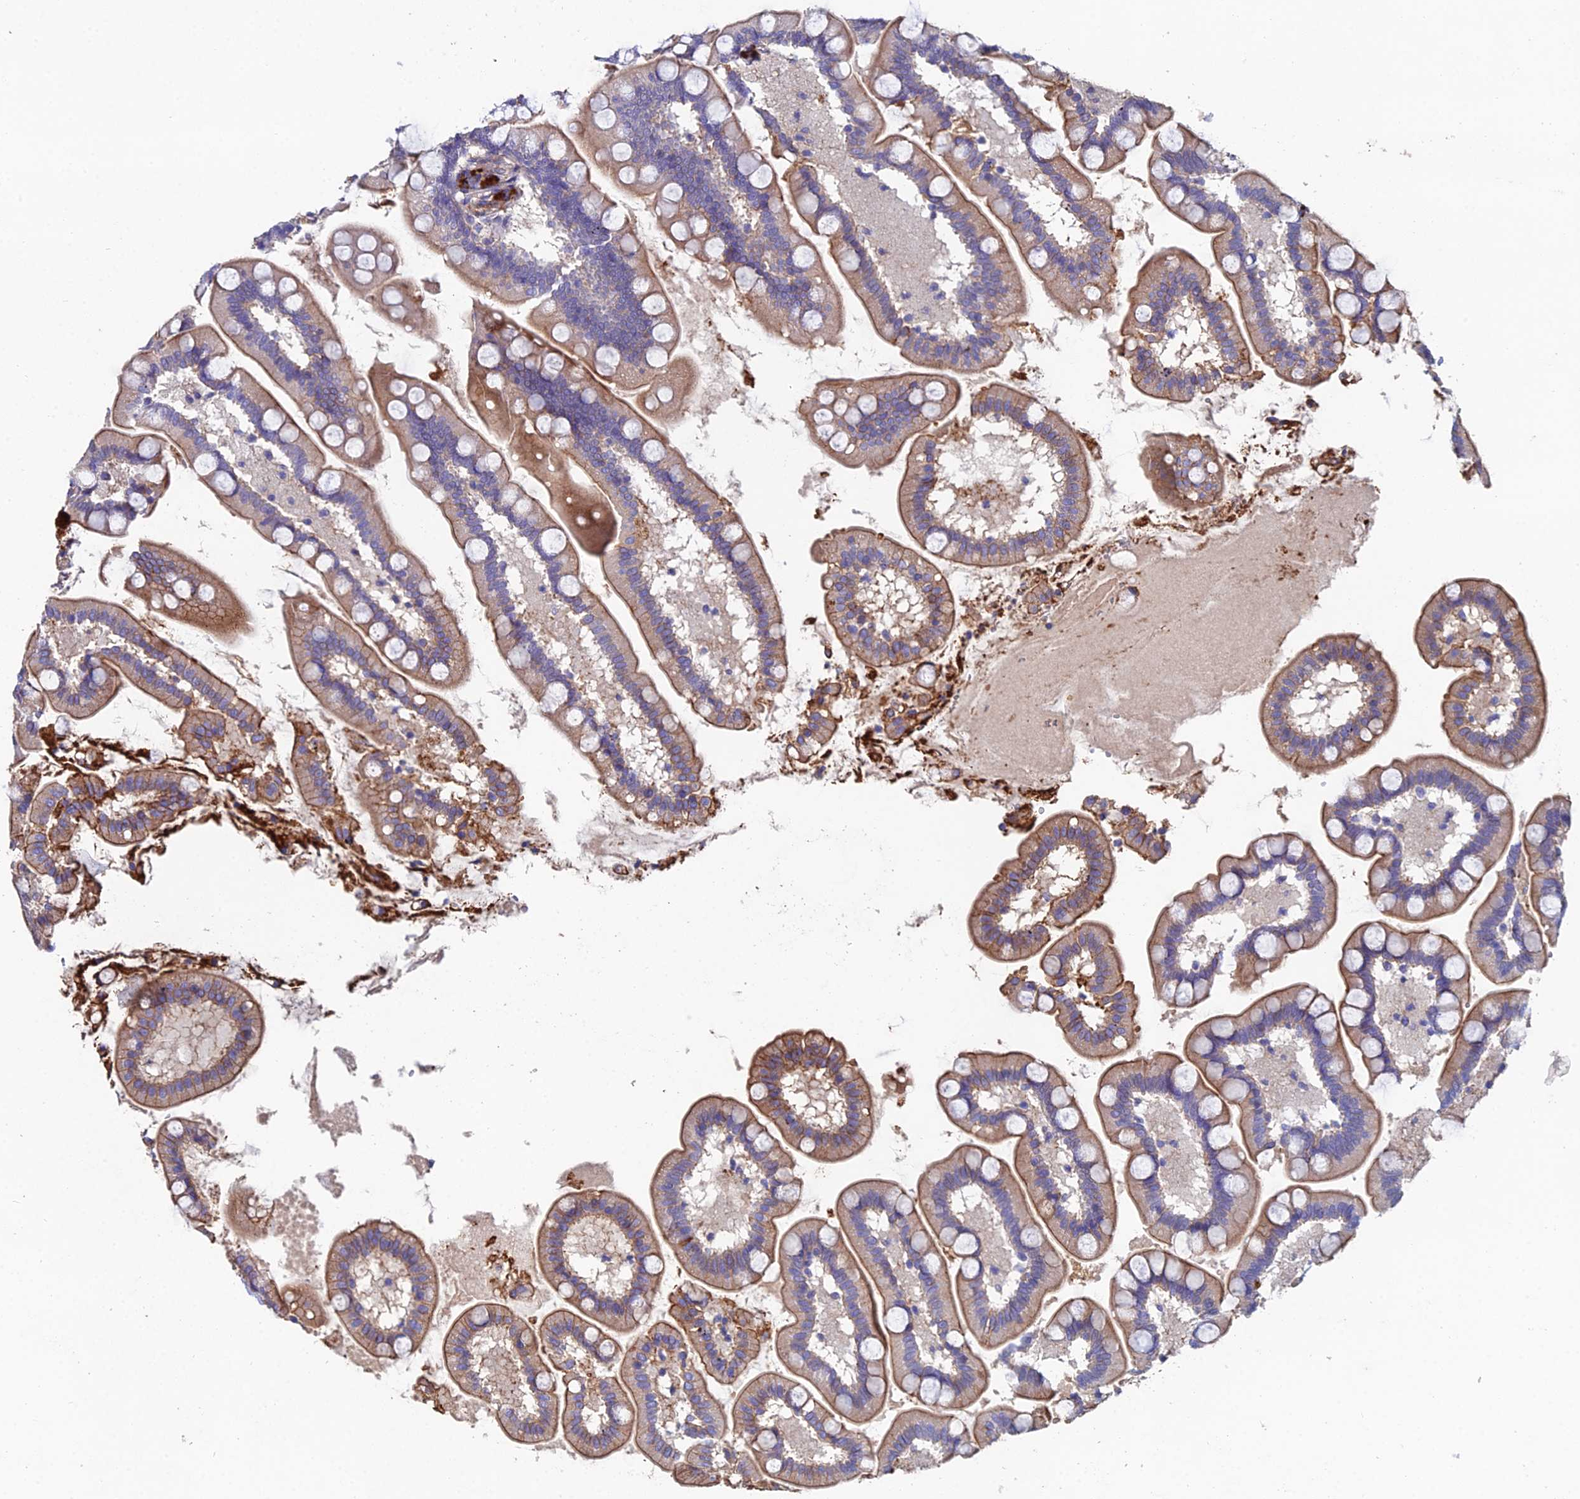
{"staining": {"intensity": "moderate", "quantity": "25%-75%", "location": "cytoplasmic/membranous"}, "tissue": "small intestine", "cell_type": "Glandular cells", "image_type": "normal", "snomed": [{"axis": "morphology", "description": "Normal tissue, NOS"}, {"axis": "topography", "description": "Small intestine"}], "caption": "Immunohistochemical staining of unremarkable small intestine displays moderate cytoplasmic/membranous protein staining in approximately 25%-75% of glandular cells. The protein is shown in brown color, while the nuclei are stained blue.", "gene": "C6", "patient": {"sex": "female", "age": 64}}